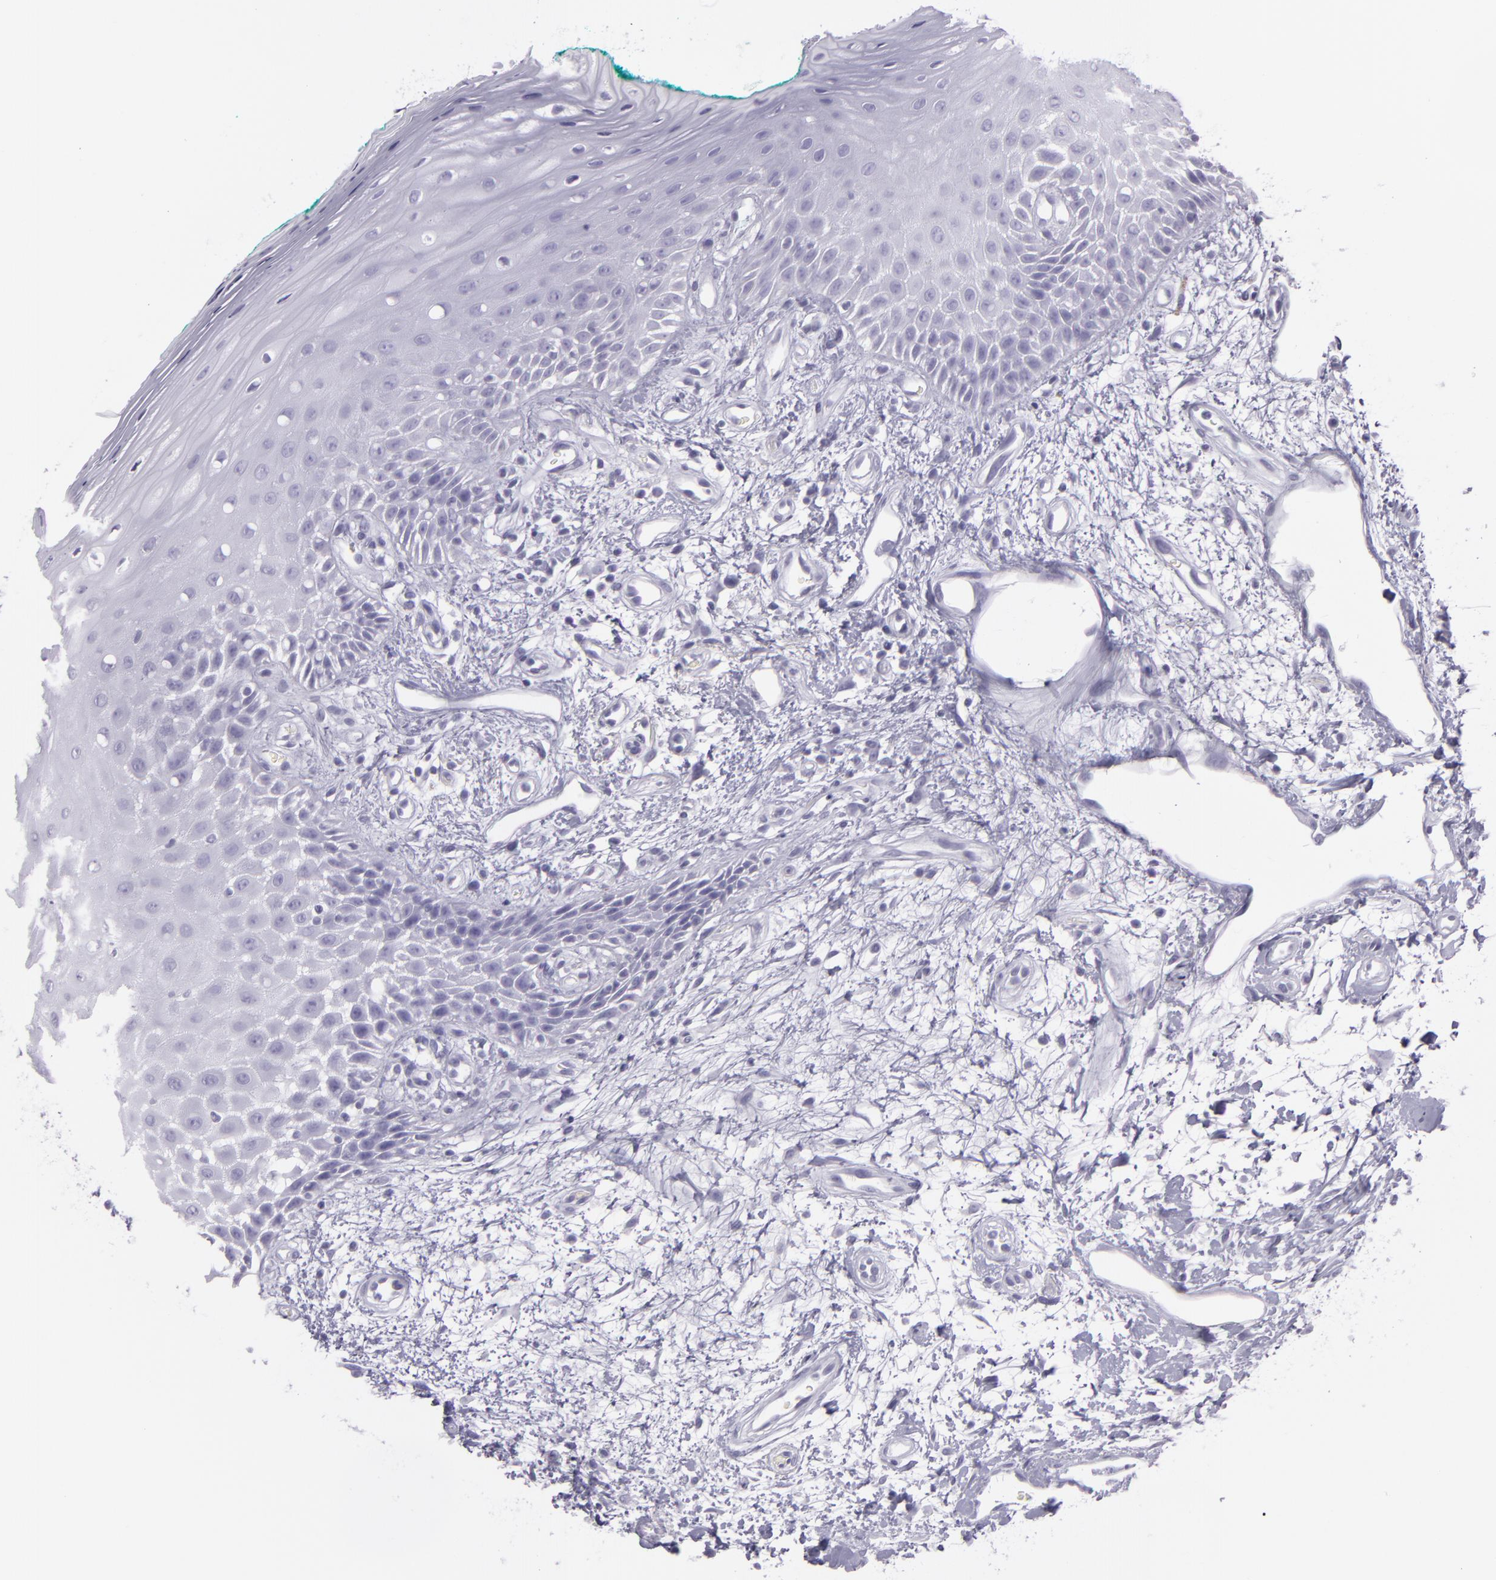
{"staining": {"intensity": "negative", "quantity": "none", "location": "none"}, "tissue": "oral mucosa", "cell_type": "Squamous epithelial cells", "image_type": "normal", "snomed": [{"axis": "morphology", "description": "Normal tissue, NOS"}, {"axis": "morphology", "description": "Squamous cell carcinoma, NOS"}, {"axis": "topography", "description": "Skeletal muscle"}, {"axis": "topography", "description": "Oral tissue"}, {"axis": "topography", "description": "Head-Neck"}], "caption": "Immunohistochemistry (IHC) photomicrograph of unremarkable oral mucosa: oral mucosa stained with DAB (3,3'-diaminobenzidine) shows no significant protein expression in squamous epithelial cells. Nuclei are stained in blue.", "gene": "MUC6", "patient": {"sex": "female", "age": 84}}